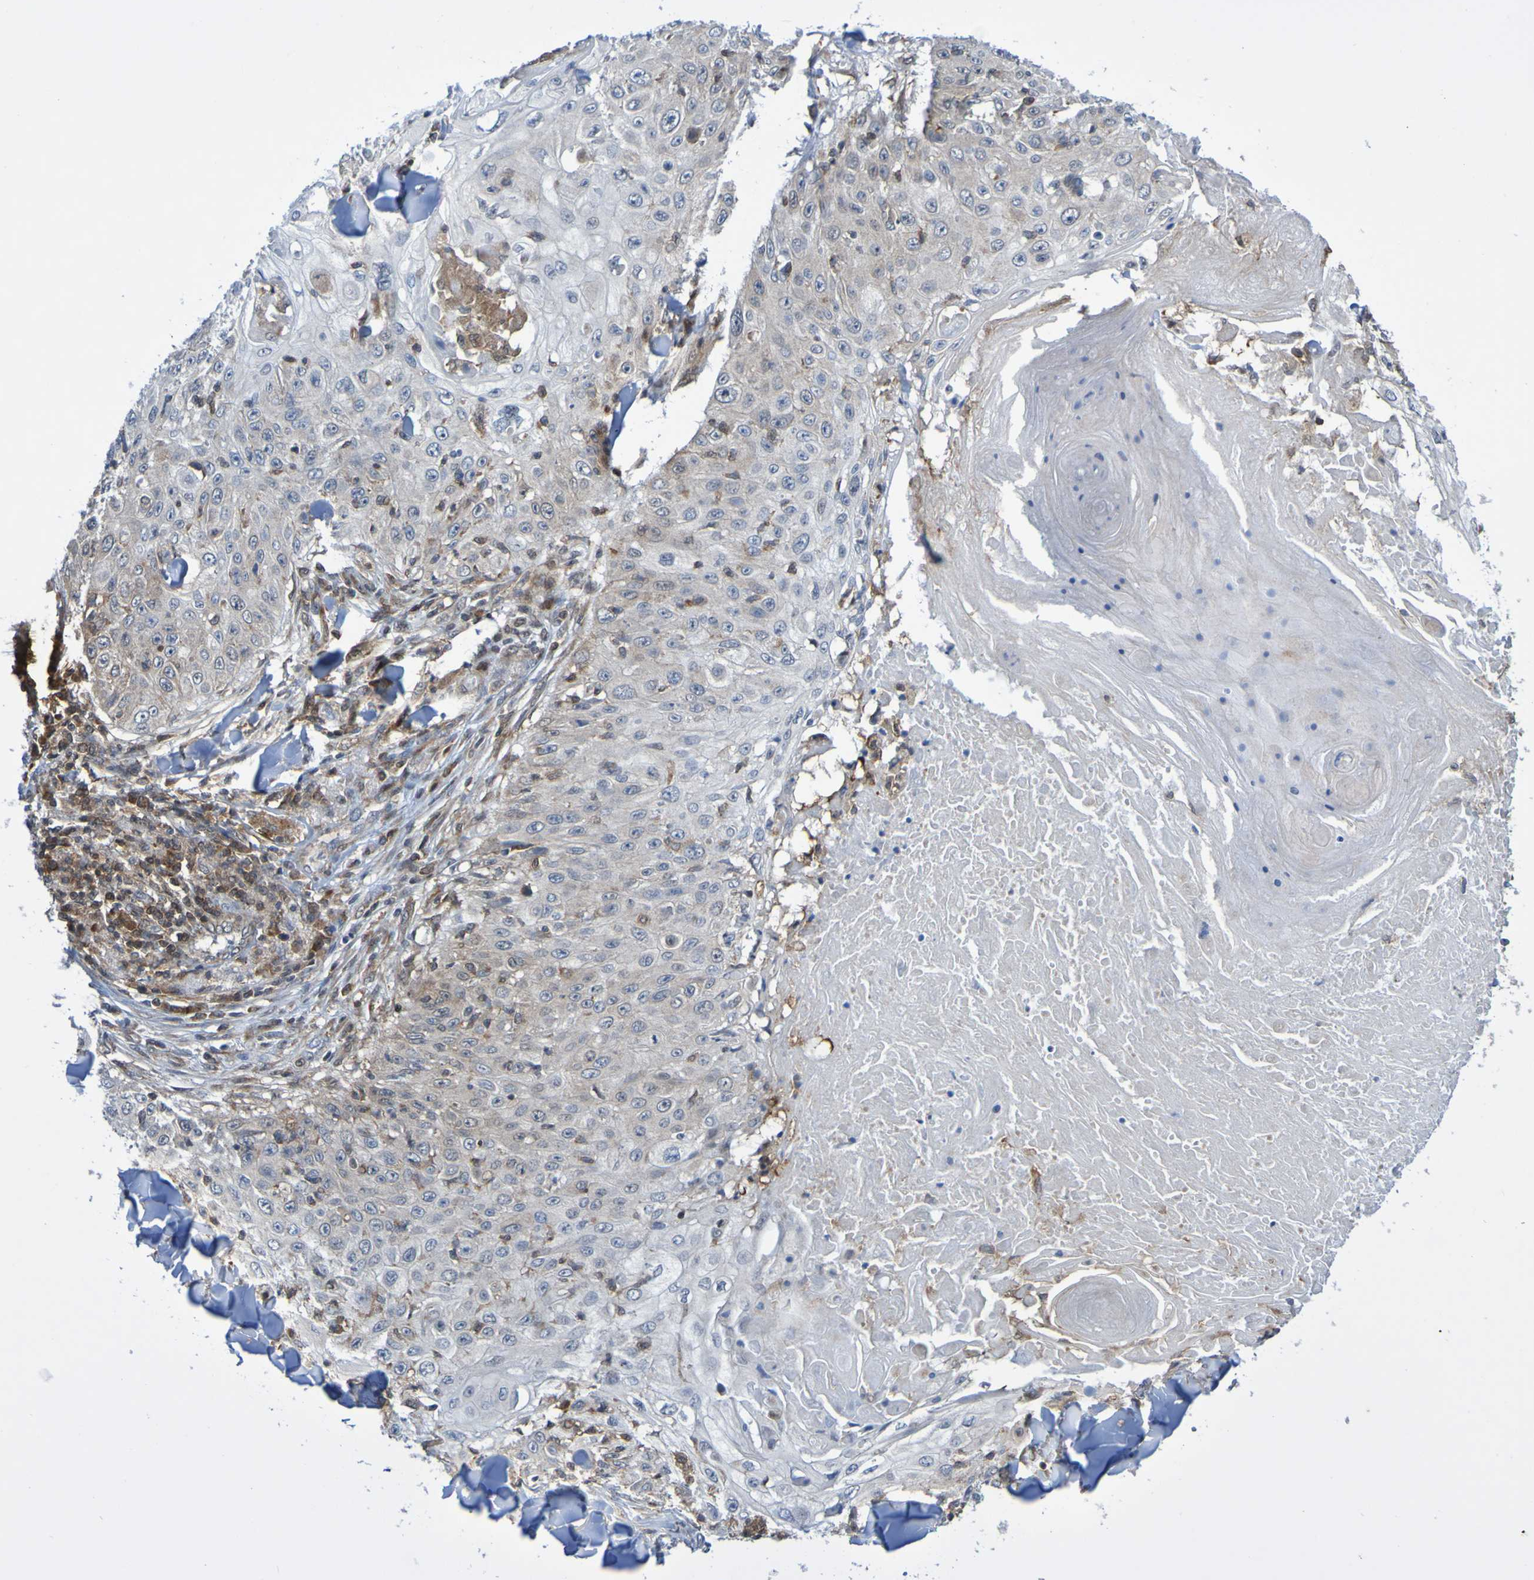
{"staining": {"intensity": "moderate", "quantity": "<25%", "location": "cytoplasmic/membranous"}, "tissue": "skin cancer", "cell_type": "Tumor cells", "image_type": "cancer", "snomed": [{"axis": "morphology", "description": "Squamous cell carcinoma, NOS"}, {"axis": "topography", "description": "Skin"}], "caption": "Protein analysis of skin squamous cell carcinoma tissue shows moderate cytoplasmic/membranous staining in approximately <25% of tumor cells.", "gene": "ATIC", "patient": {"sex": "male", "age": 86}}